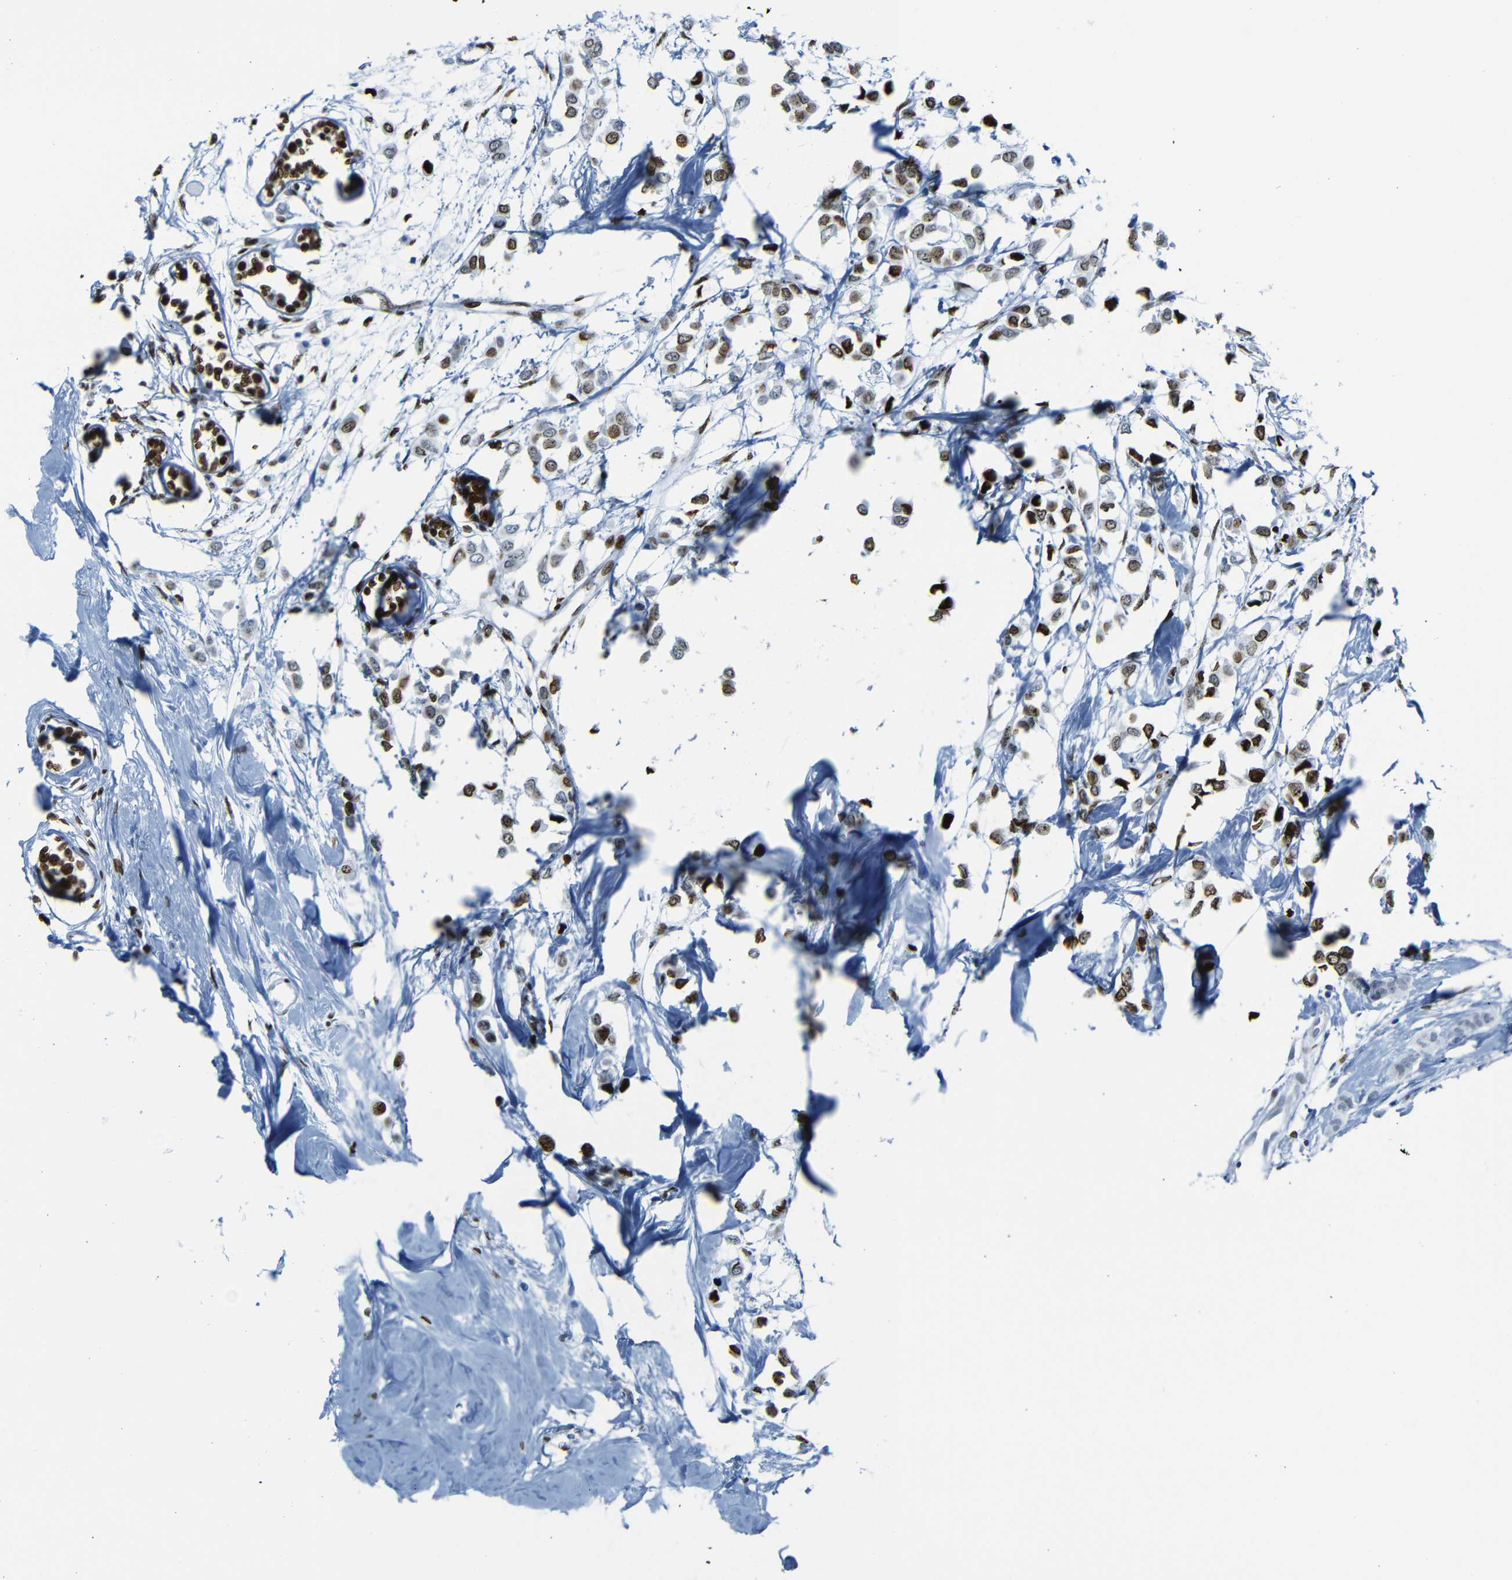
{"staining": {"intensity": "strong", "quantity": ">75%", "location": "nuclear"}, "tissue": "breast cancer", "cell_type": "Tumor cells", "image_type": "cancer", "snomed": [{"axis": "morphology", "description": "Lobular carcinoma"}, {"axis": "topography", "description": "Breast"}], "caption": "Protein staining of breast lobular carcinoma tissue reveals strong nuclear staining in about >75% of tumor cells. The staining was performed using DAB to visualize the protein expression in brown, while the nuclei were stained in blue with hematoxylin (Magnification: 20x).", "gene": "NPIPB15", "patient": {"sex": "female", "age": 51}}